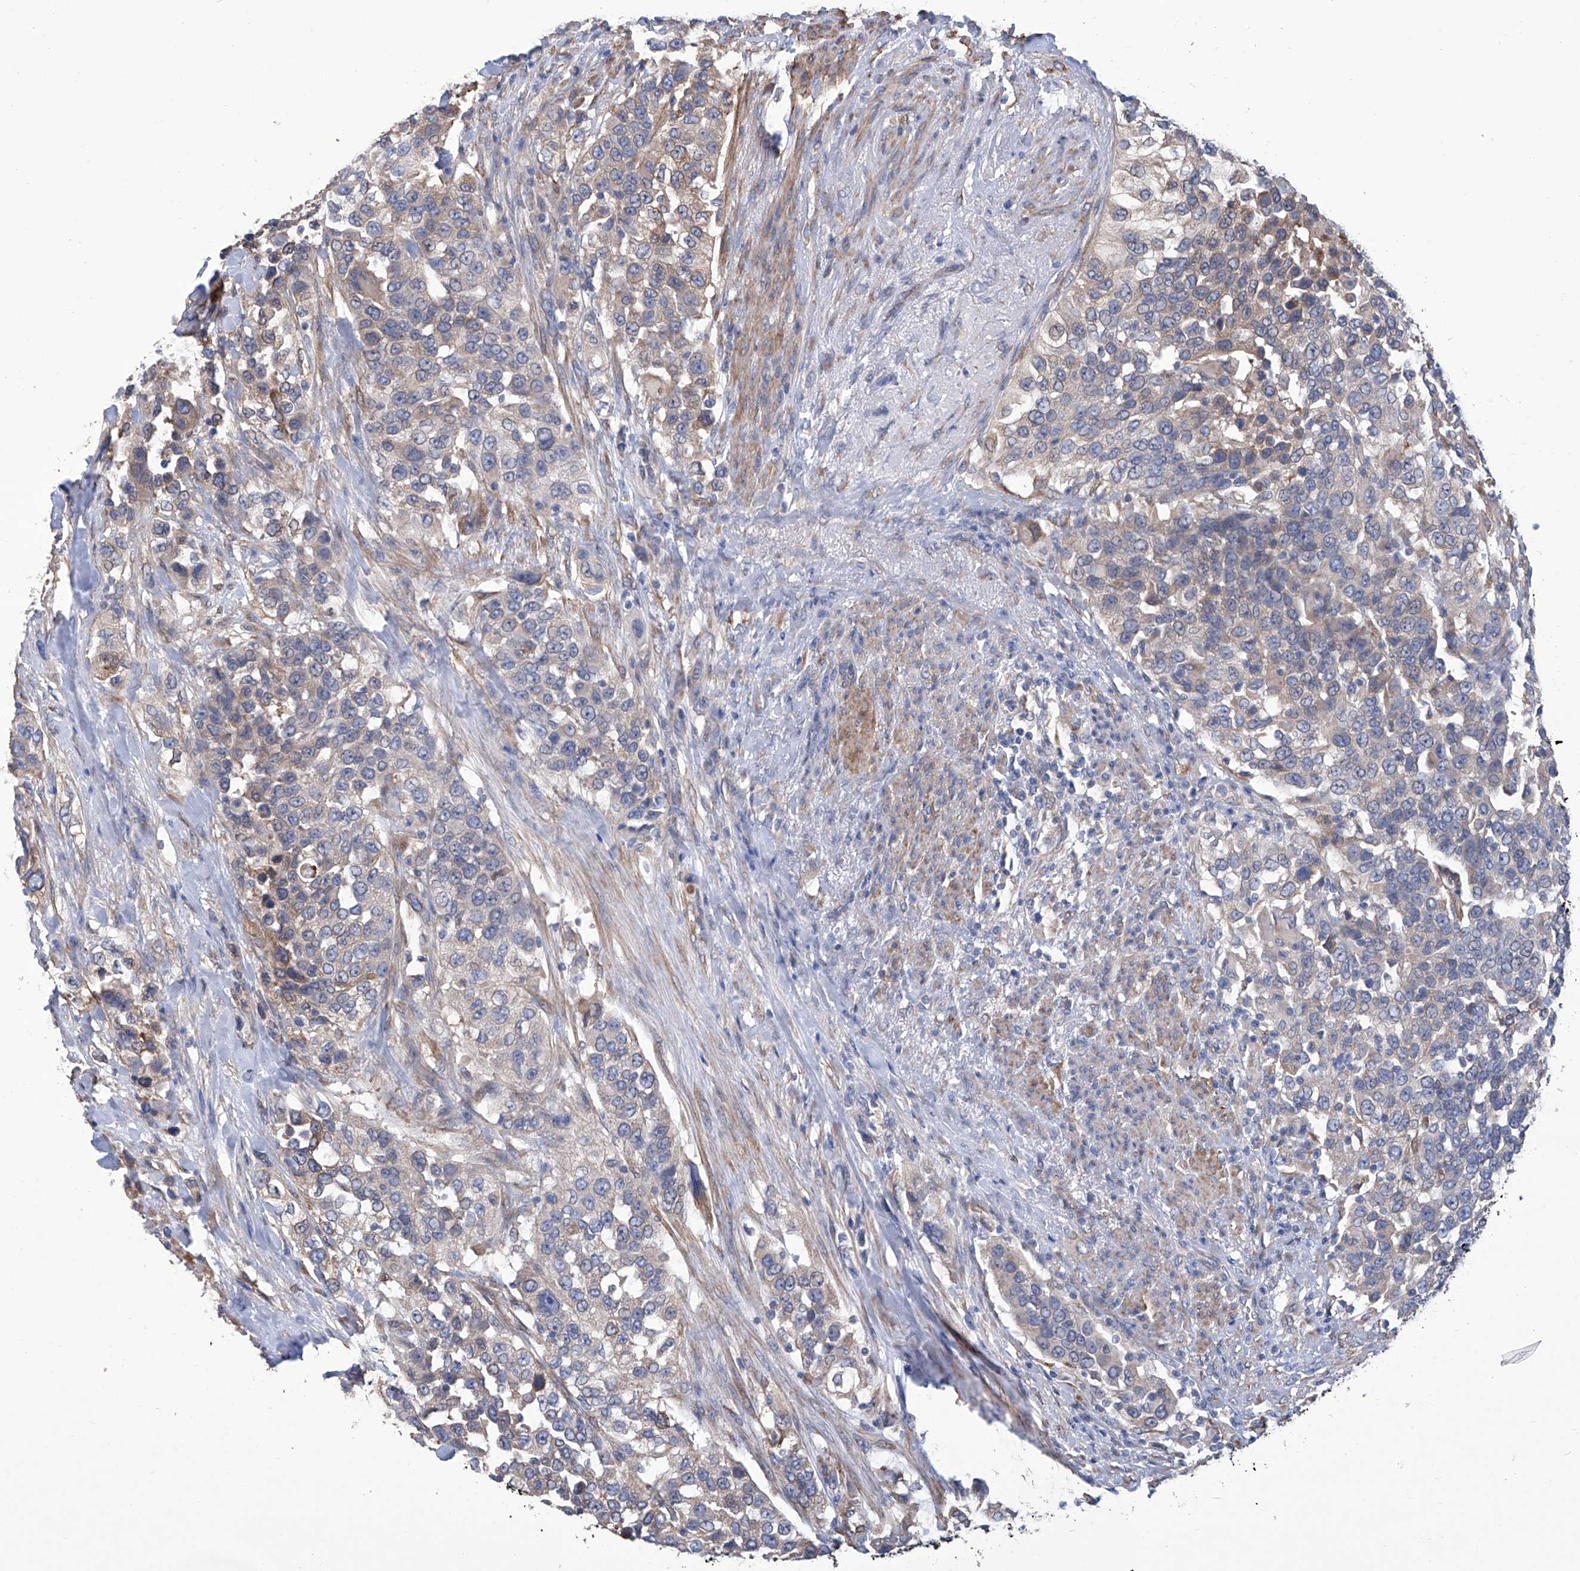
{"staining": {"intensity": "weak", "quantity": "<25%", "location": "cytoplasmic/membranous"}, "tissue": "urothelial cancer", "cell_type": "Tumor cells", "image_type": "cancer", "snomed": [{"axis": "morphology", "description": "Urothelial carcinoma, High grade"}, {"axis": "topography", "description": "Urinary bladder"}], "caption": "Tumor cells are negative for brown protein staining in high-grade urothelial carcinoma.", "gene": "SMS", "patient": {"sex": "female", "age": 80}}